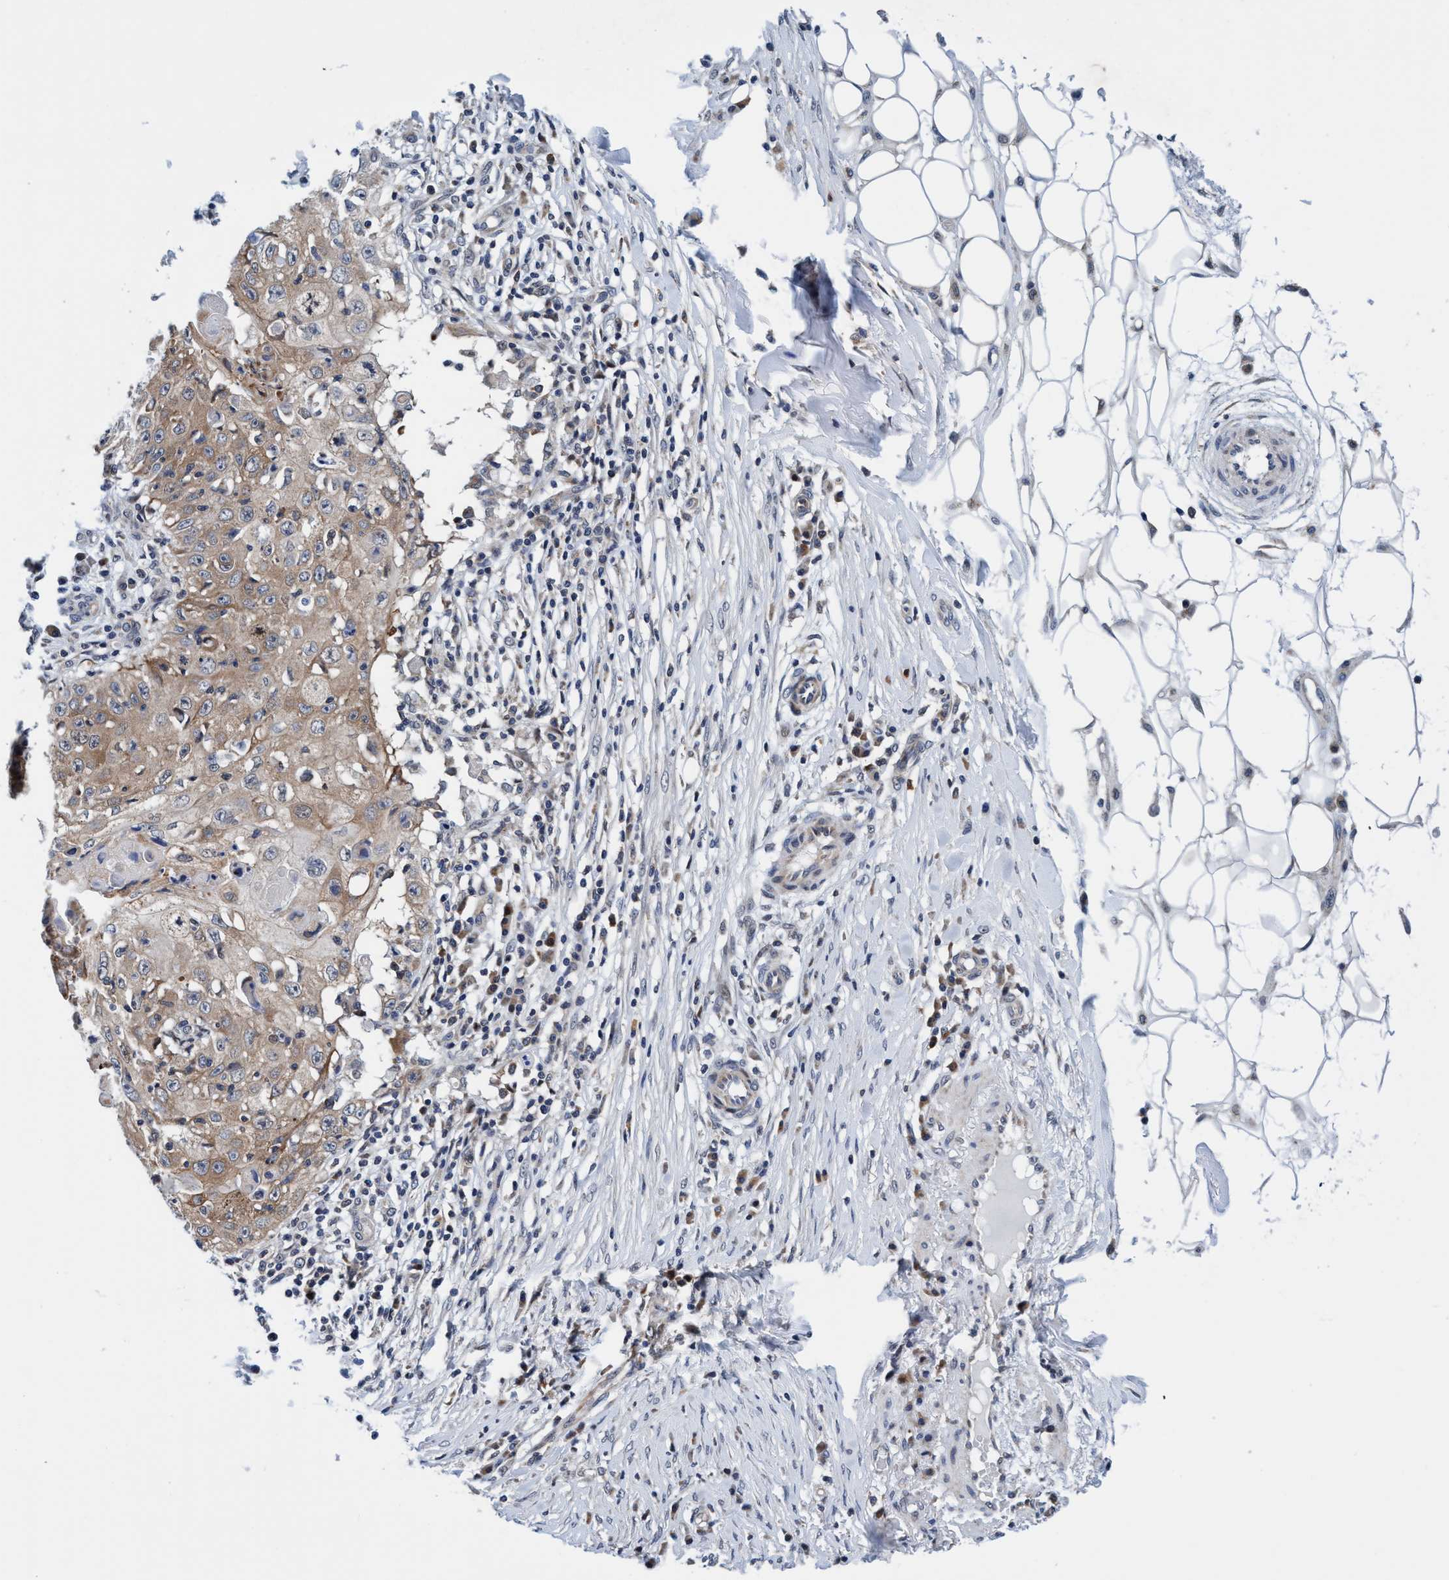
{"staining": {"intensity": "moderate", "quantity": ">75%", "location": "cytoplasmic/membranous"}, "tissue": "skin cancer", "cell_type": "Tumor cells", "image_type": "cancer", "snomed": [{"axis": "morphology", "description": "Squamous cell carcinoma, NOS"}, {"axis": "topography", "description": "Skin"}], "caption": "Skin squamous cell carcinoma stained with DAB immunohistochemistry (IHC) demonstrates medium levels of moderate cytoplasmic/membranous expression in about >75% of tumor cells.", "gene": "AGAP2", "patient": {"sex": "male", "age": 86}}